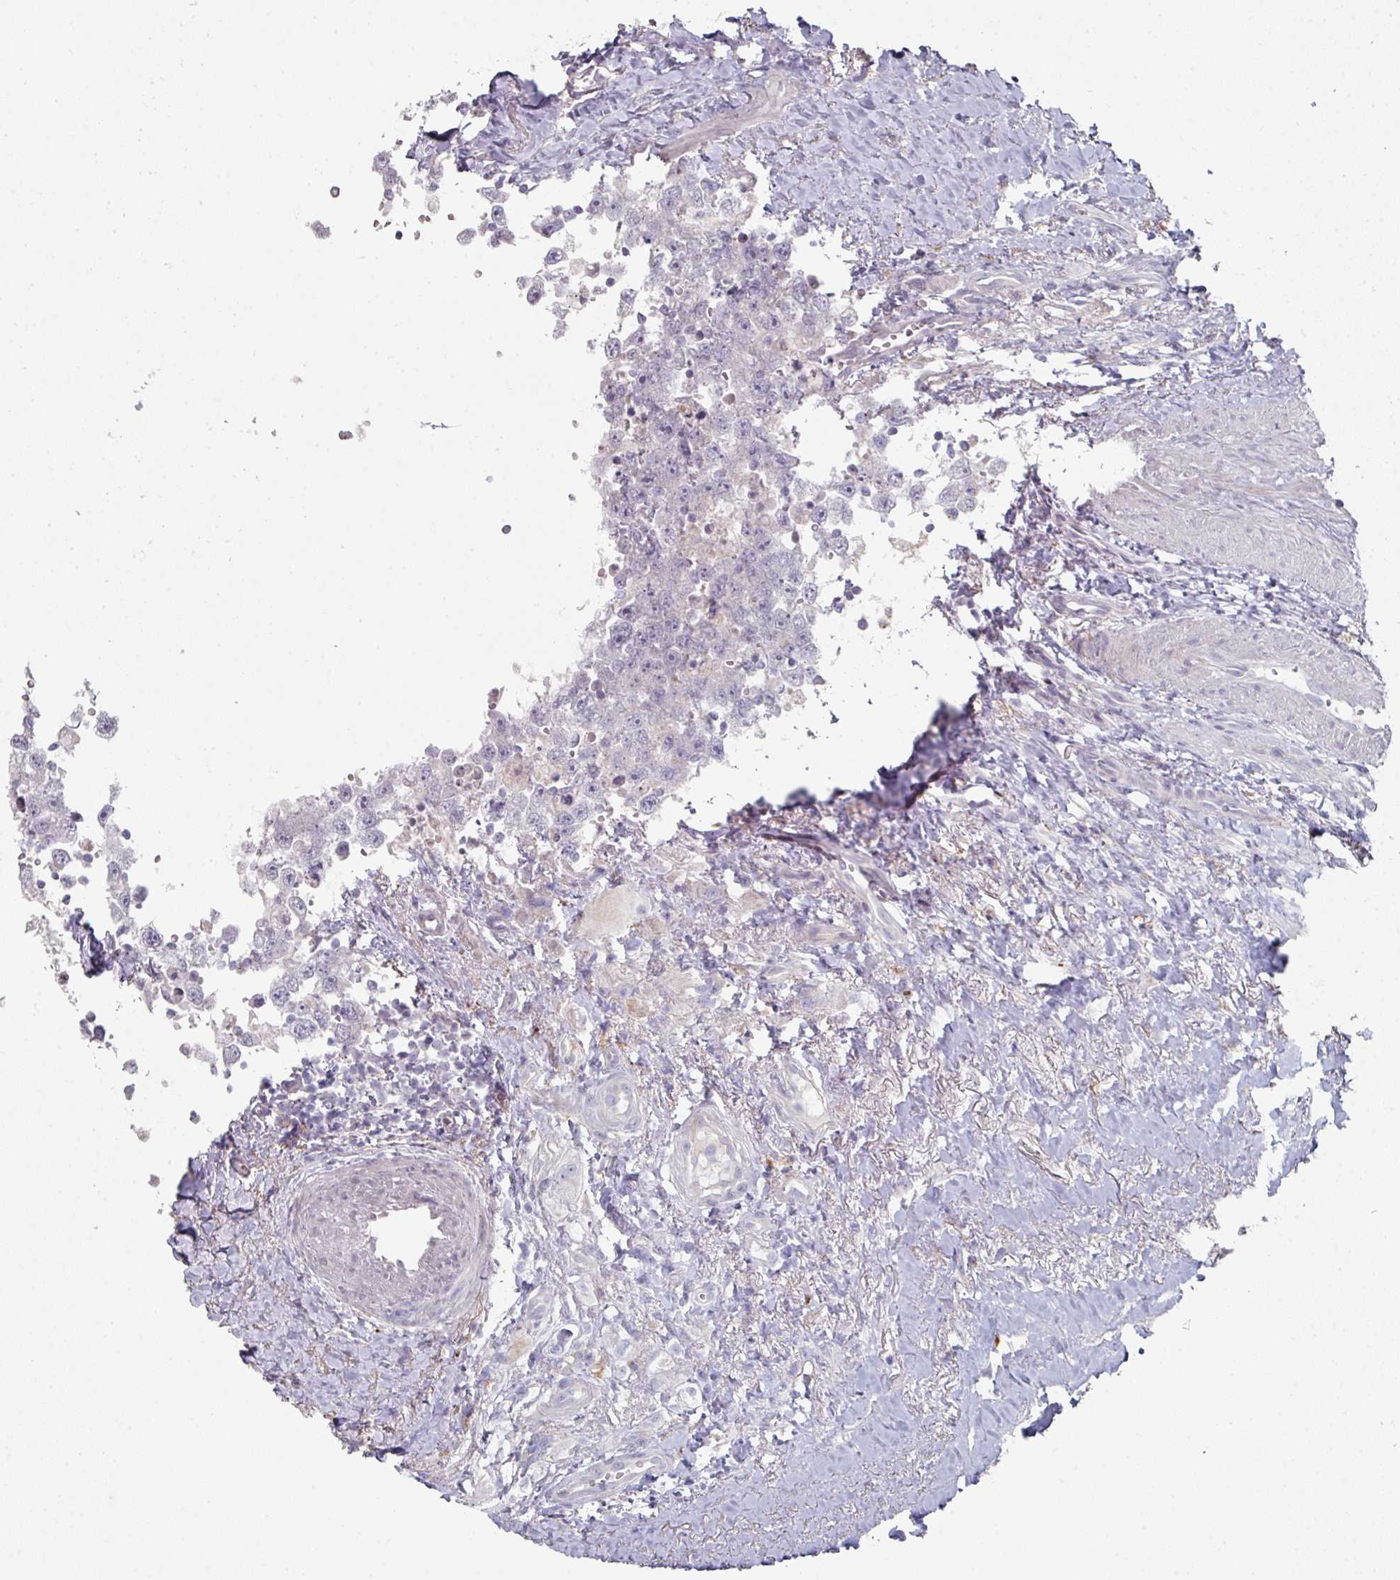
{"staining": {"intensity": "negative", "quantity": "none", "location": "none"}, "tissue": "testis cancer", "cell_type": "Tumor cells", "image_type": "cancer", "snomed": [{"axis": "morphology", "description": "Carcinoma, Embryonal, NOS"}, {"axis": "topography", "description": "Testis"}], "caption": "High power microscopy histopathology image of an immunohistochemistry micrograph of embryonal carcinoma (testis), revealing no significant positivity in tumor cells.", "gene": "WSB2", "patient": {"sex": "male", "age": 83}}